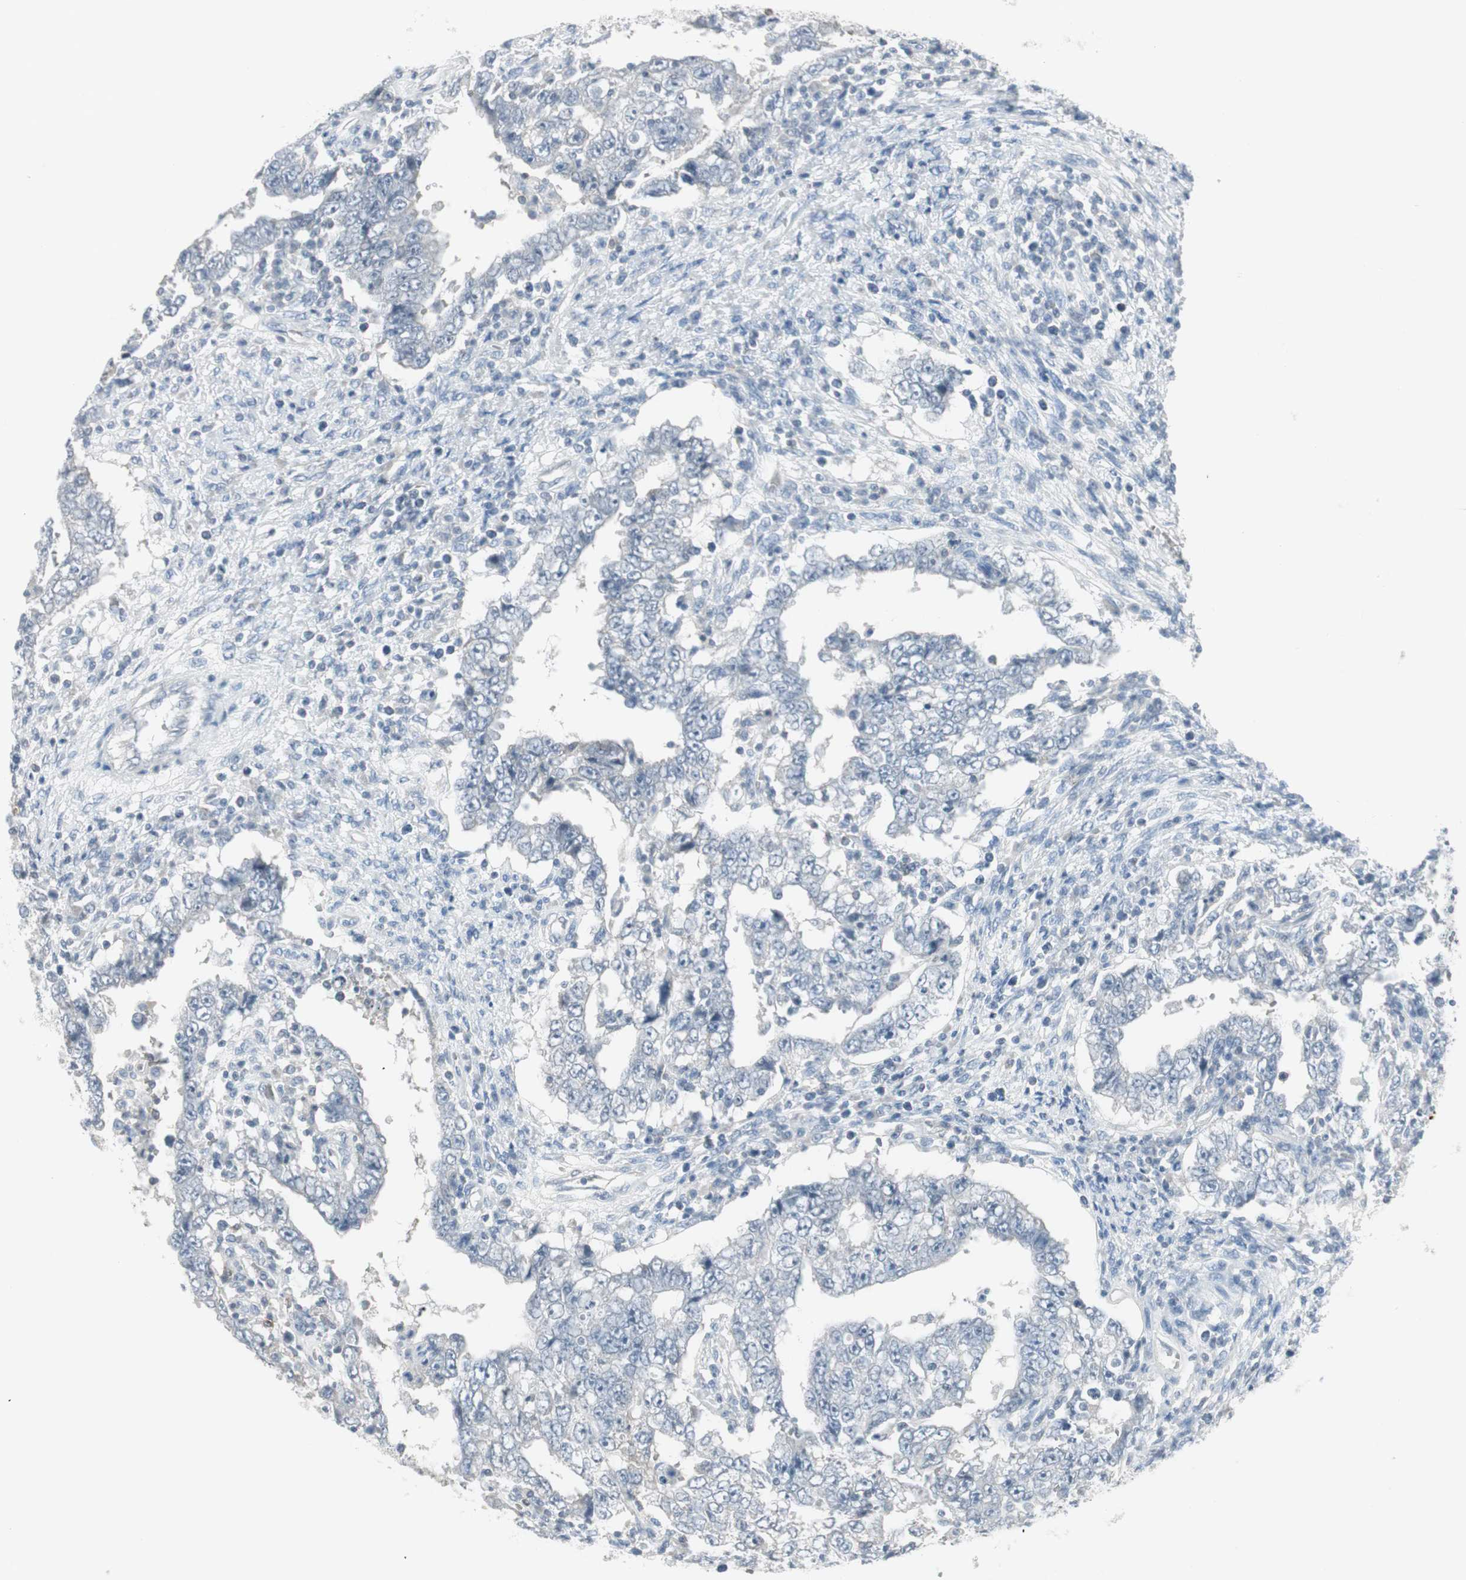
{"staining": {"intensity": "negative", "quantity": "none", "location": "none"}, "tissue": "testis cancer", "cell_type": "Tumor cells", "image_type": "cancer", "snomed": [{"axis": "morphology", "description": "Carcinoma, Embryonal, NOS"}, {"axis": "topography", "description": "Testis"}], "caption": "This is an immunohistochemistry histopathology image of human embryonal carcinoma (testis). There is no expression in tumor cells.", "gene": "MAP4K1", "patient": {"sex": "male", "age": 26}}